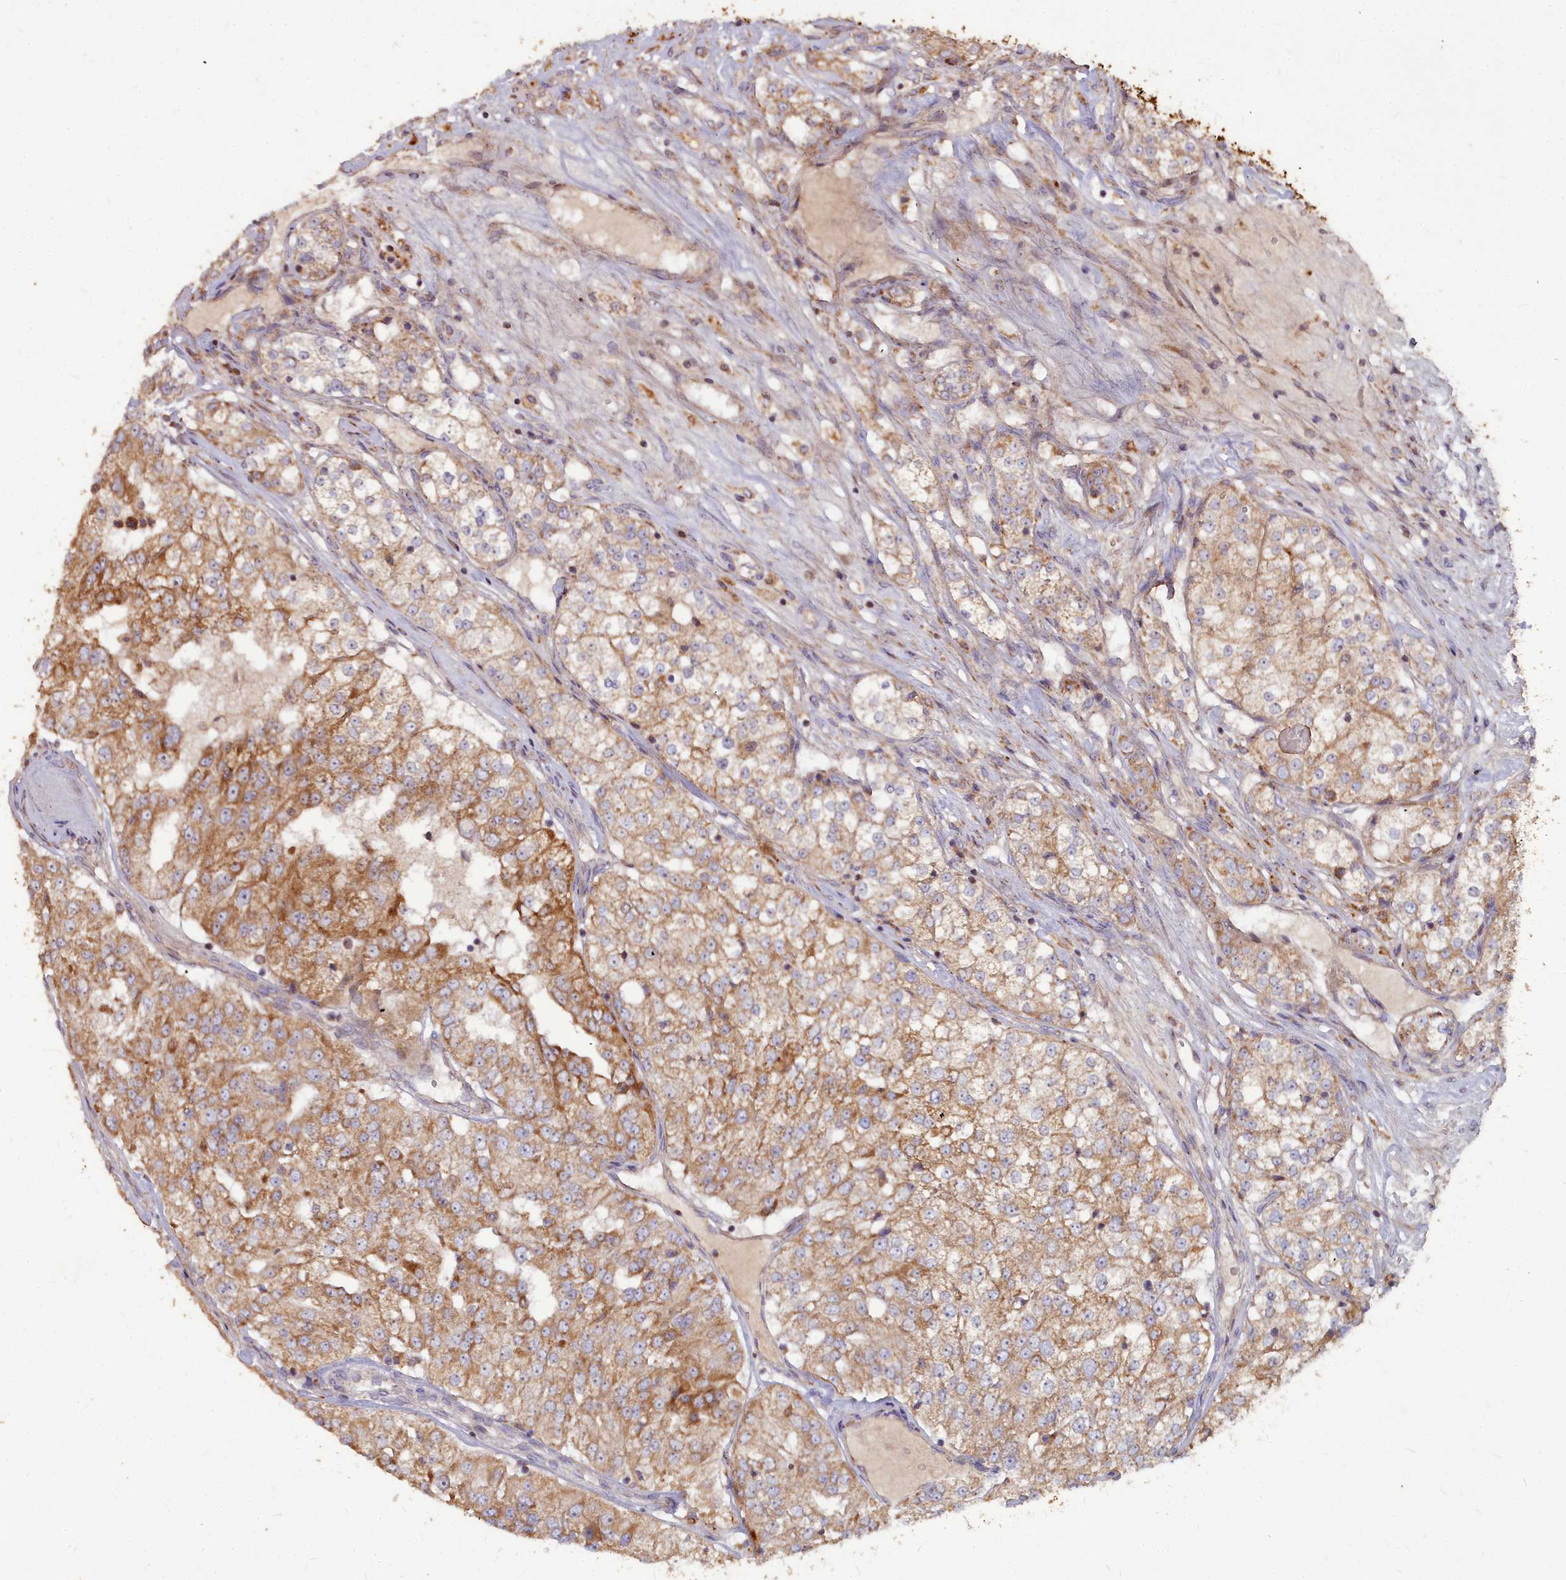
{"staining": {"intensity": "moderate", "quantity": ">75%", "location": "cytoplasmic/membranous"}, "tissue": "renal cancer", "cell_type": "Tumor cells", "image_type": "cancer", "snomed": [{"axis": "morphology", "description": "Adenocarcinoma, NOS"}, {"axis": "topography", "description": "Kidney"}], "caption": "Immunohistochemistry (IHC) micrograph of neoplastic tissue: renal cancer stained using IHC reveals medium levels of moderate protein expression localized specifically in the cytoplasmic/membranous of tumor cells, appearing as a cytoplasmic/membranous brown color.", "gene": "COX11", "patient": {"sex": "female", "age": 63}}